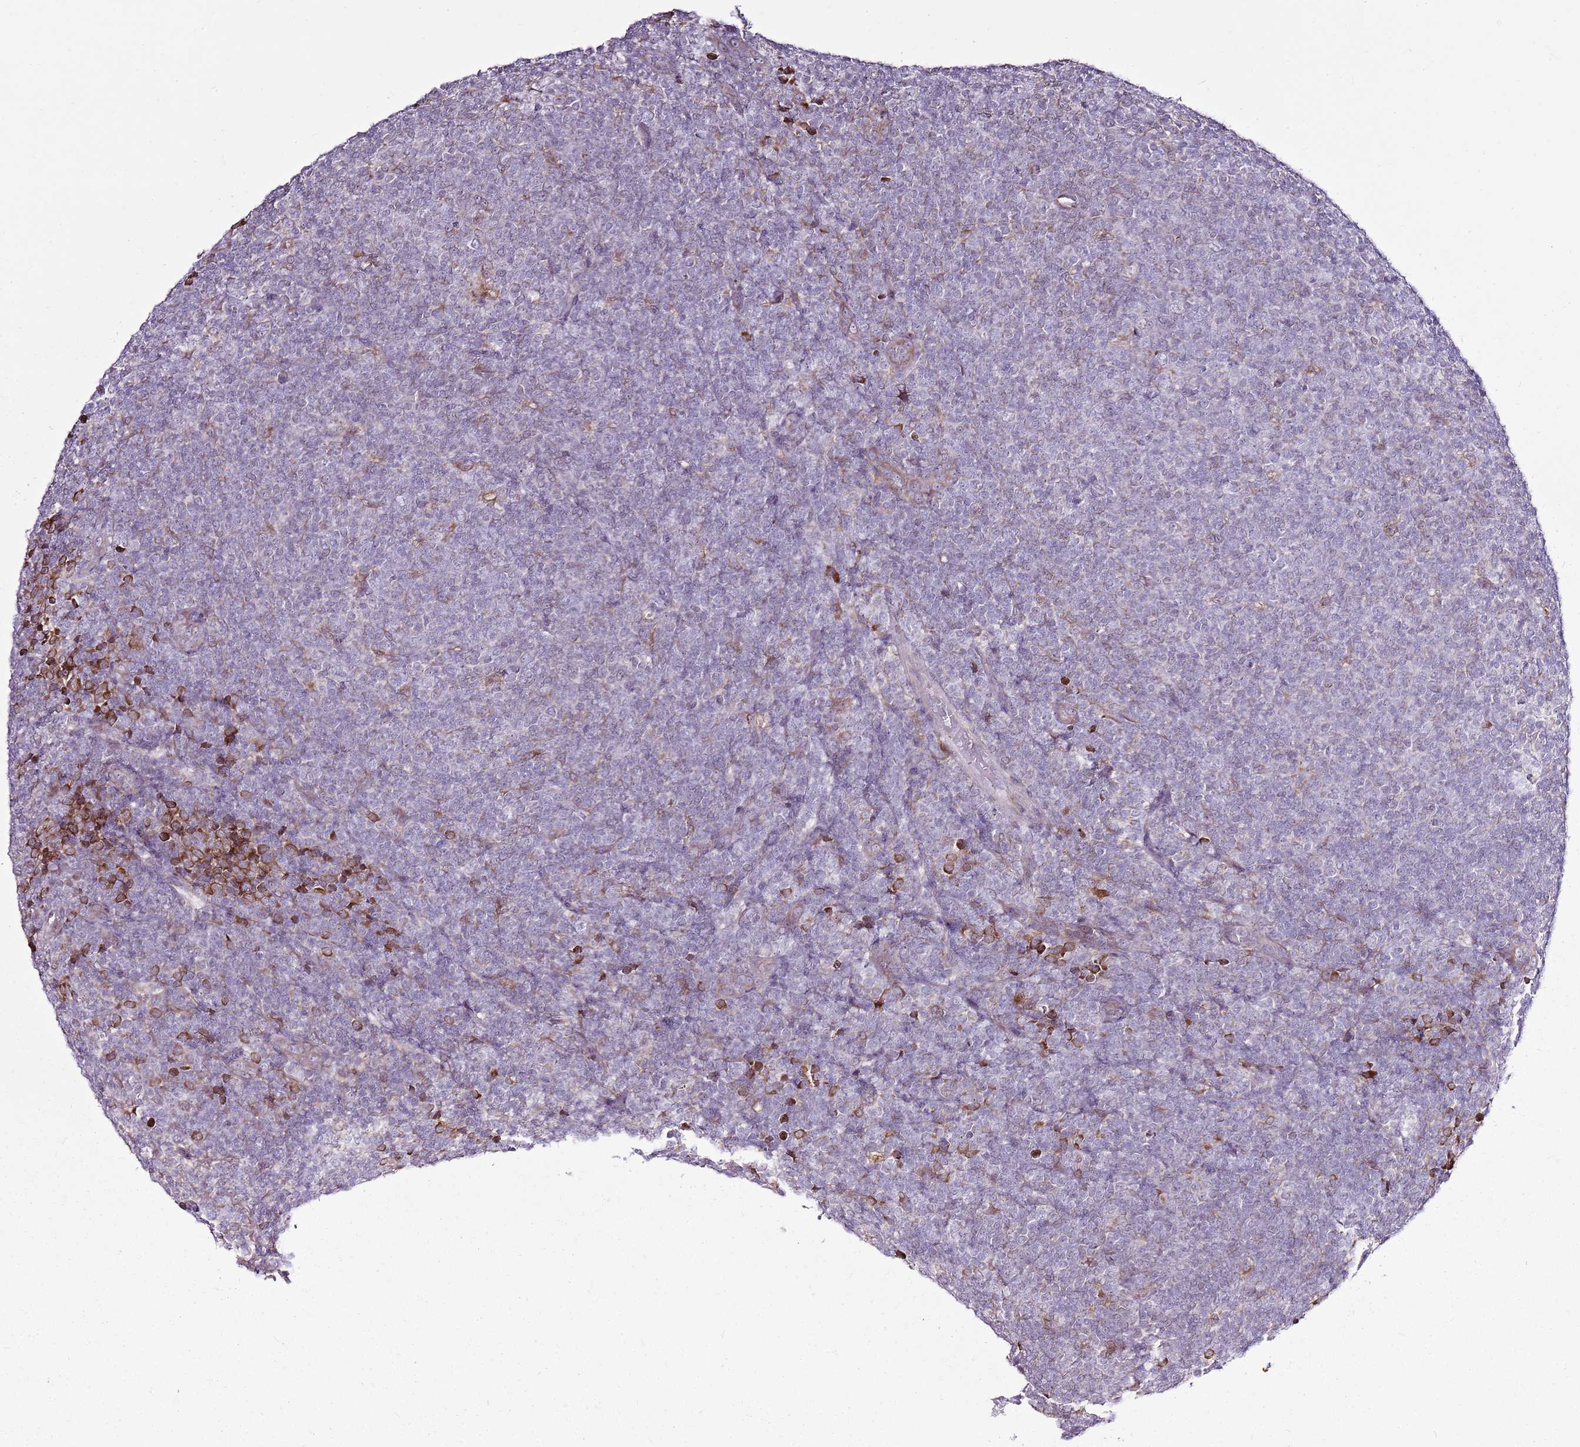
{"staining": {"intensity": "negative", "quantity": "none", "location": "none"}, "tissue": "lymphoma", "cell_type": "Tumor cells", "image_type": "cancer", "snomed": [{"axis": "morphology", "description": "Malignant lymphoma, non-Hodgkin's type, Low grade"}, {"axis": "topography", "description": "Lymph node"}], "caption": "Immunohistochemical staining of lymphoma displays no significant positivity in tumor cells.", "gene": "TMED10", "patient": {"sex": "male", "age": 66}}